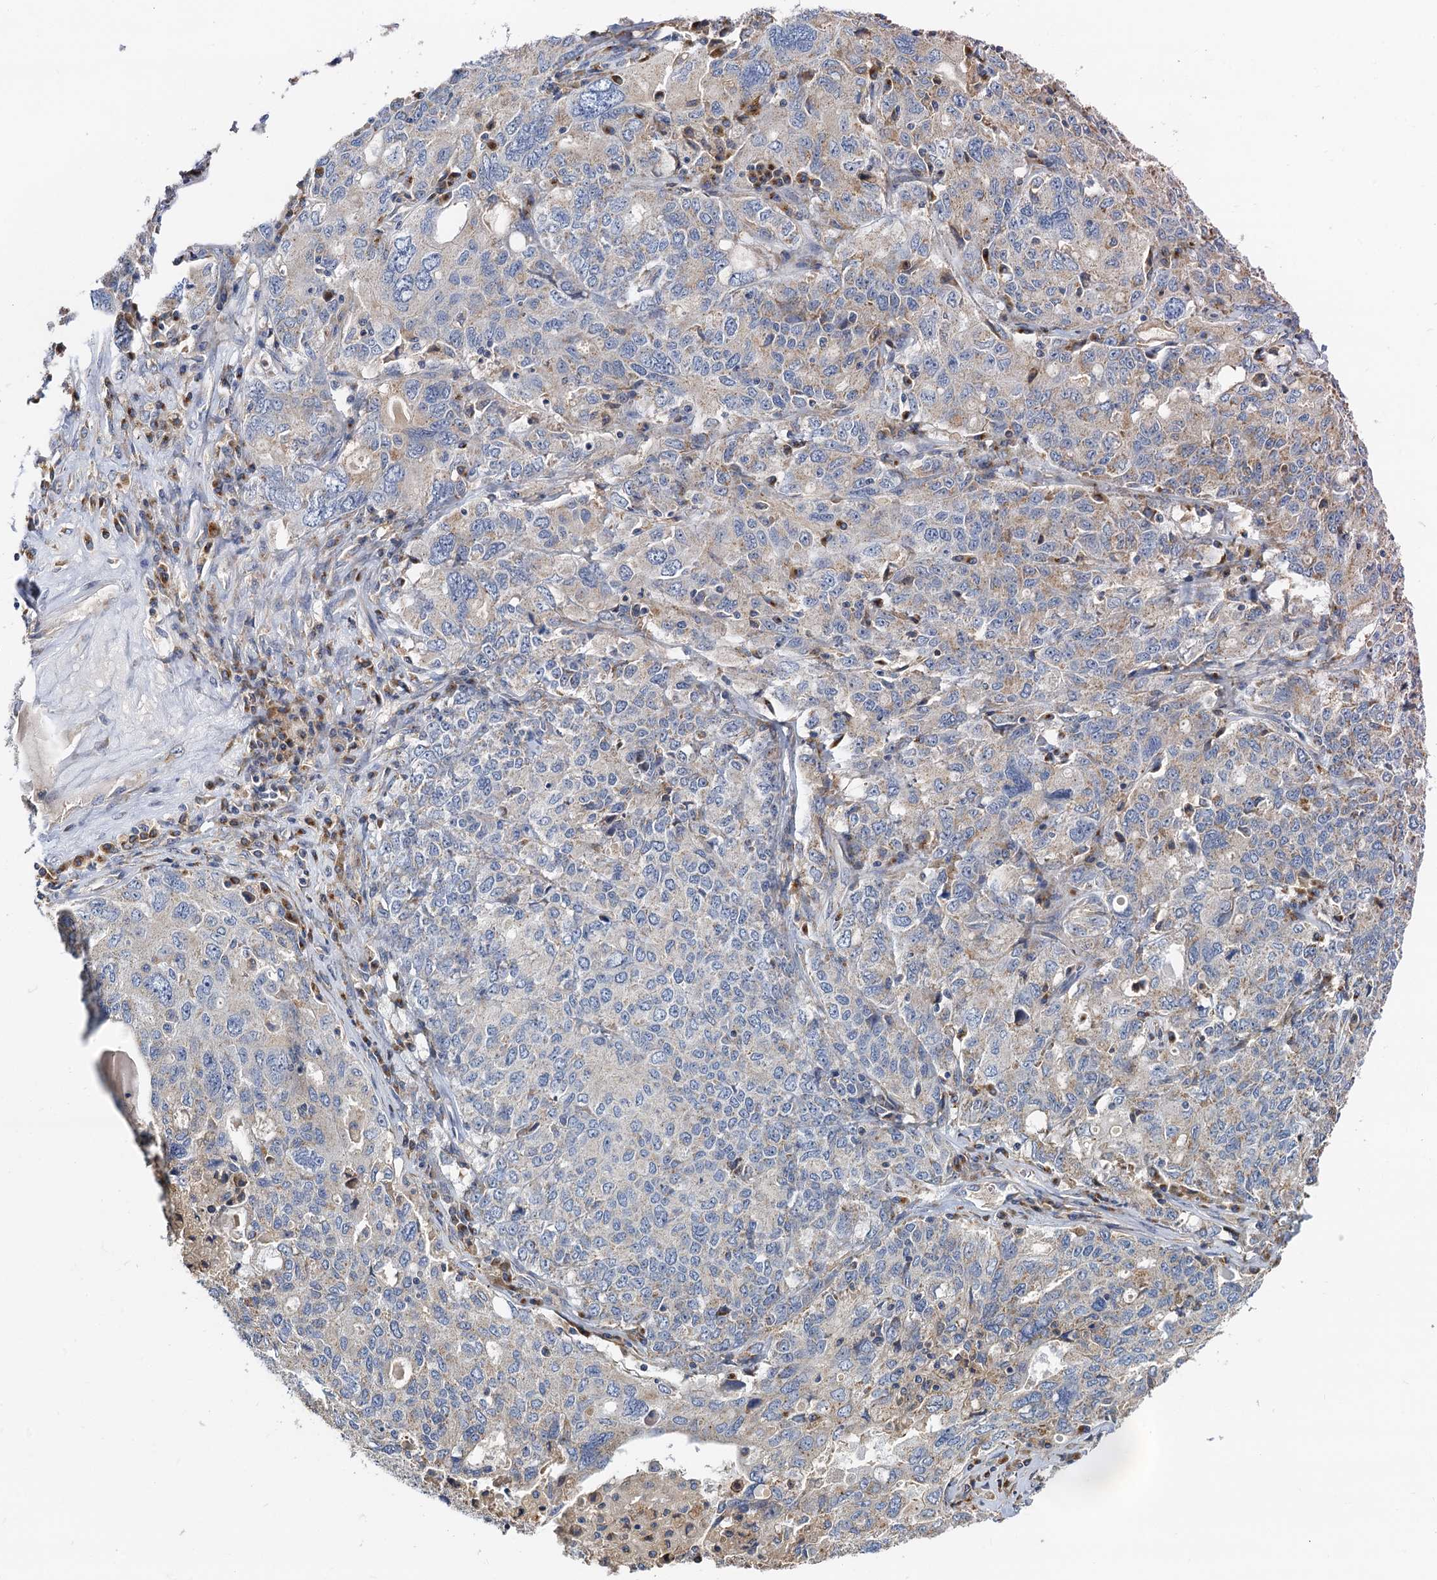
{"staining": {"intensity": "weak", "quantity": "25%-75%", "location": "cytoplasmic/membranous"}, "tissue": "ovarian cancer", "cell_type": "Tumor cells", "image_type": "cancer", "snomed": [{"axis": "morphology", "description": "Carcinoma, endometroid"}, {"axis": "topography", "description": "Ovary"}], "caption": "Brown immunohistochemical staining in human endometroid carcinoma (ovarian) demonstrates weak cytoplasmic/membranous staining in about 25%-75% of tumor cells.", "gene": "NKAPD1", "patient": {"sex": "female", "age": 62}}